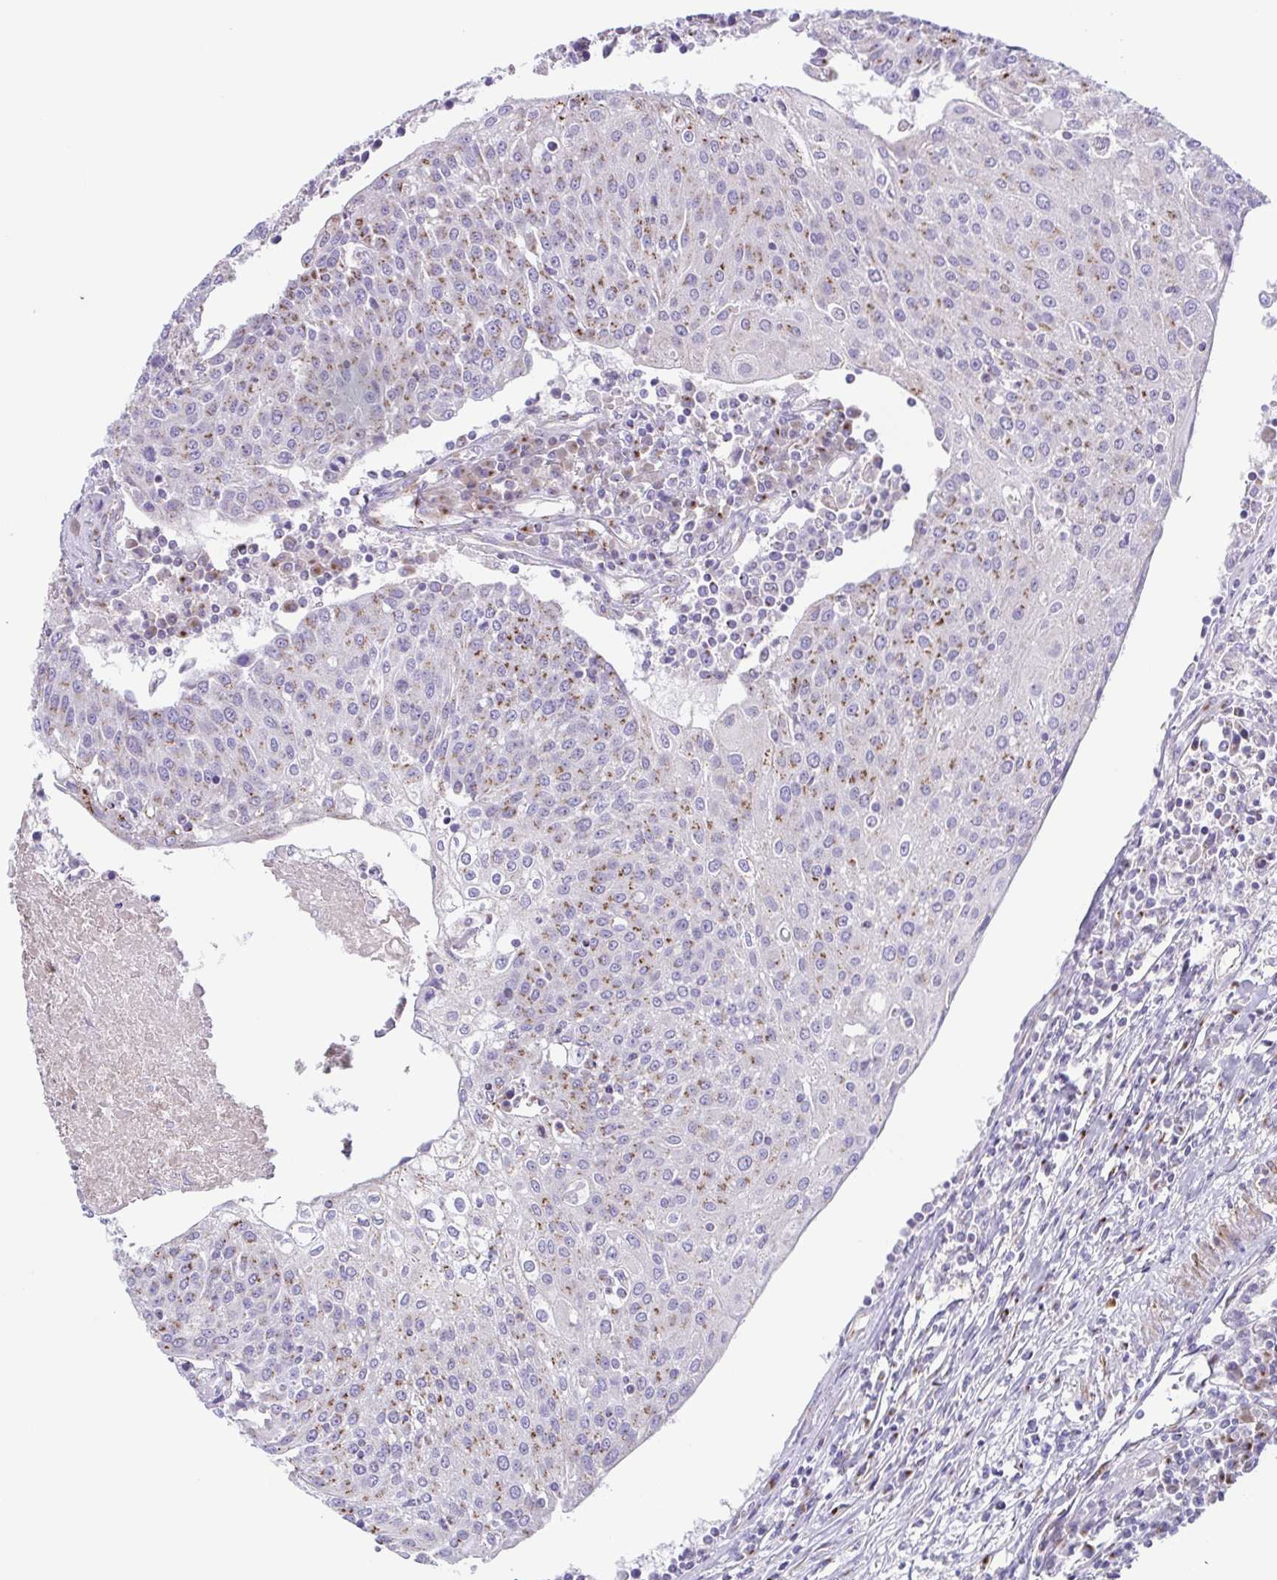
{"staining": {"intensity": "weak", "quantity": "25%-75%", "location": "cytoplasmic/membranous"}, "tissue": "urothelial cancer", "cell_type": "Tumor cells", "image_type": "cancer", "snomed": [{"axis": "morphology", "description": "Urothelial carcinoma, High grade"}, {"axis": "topography", "description": "Urinary bladder"}], "caption": "An immunohistochemistry (IHC) image of tumor tissue is shown. Protein staining in brown highlights weak cytoplasmic/membranous positivity in urothelial carcinoma (high-grade) within tumor cells. The protein is shown in brown color, while the nuclei are stained blue.", "gene": "COL17A1", "patient": {"sex": "female", "age": 85}}